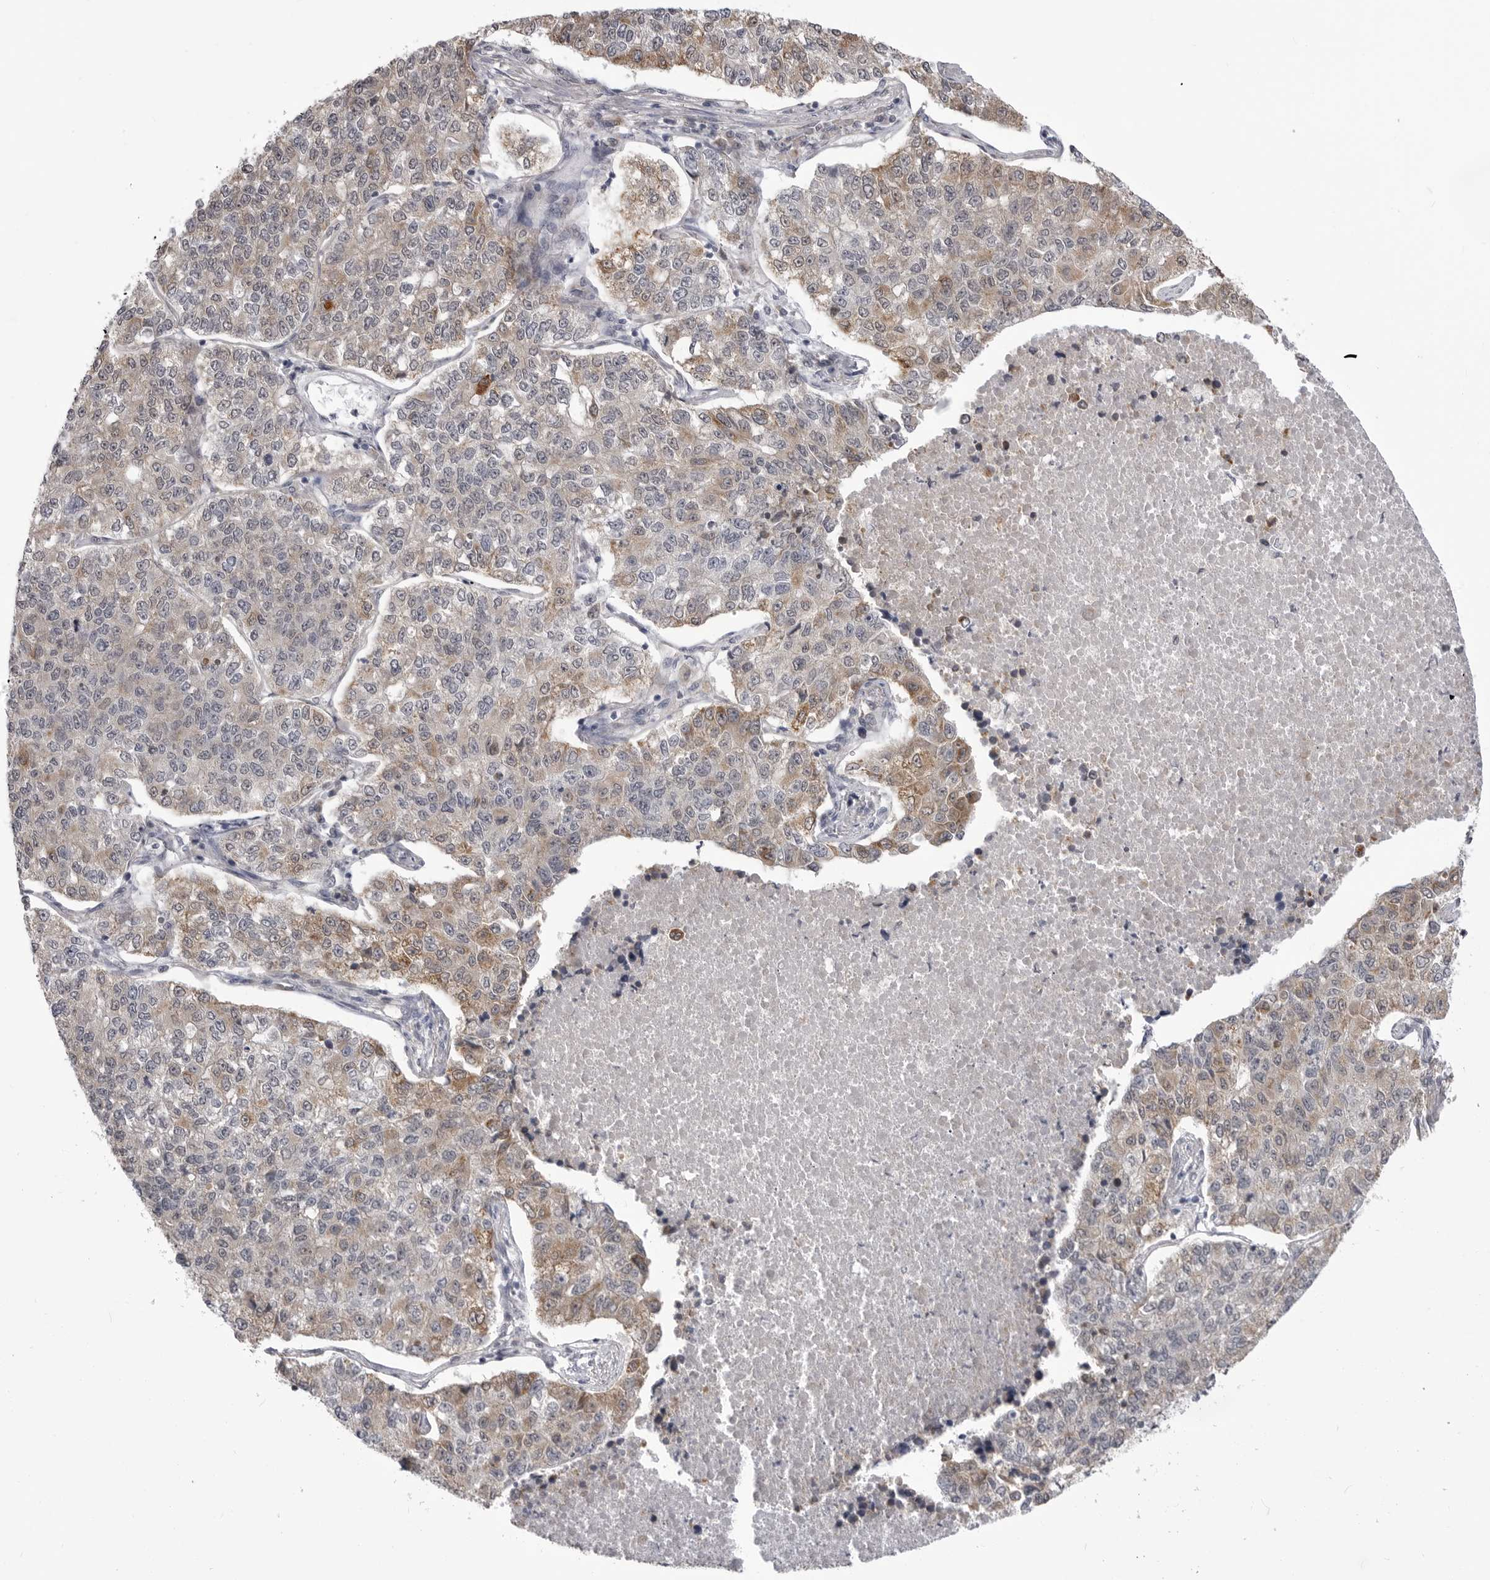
{"staining": {"intensity": "moderate", "quantity": "<25%", "location": "cytoplasmic/membranous"}, "tissue": "lung cancer", "cell_type": "Tumor cells", "image_type": "cancer", "snomed": [{"axis": "morphology", "description": "Adenocarcinoma, NOS"}, {"axis": "topography", "description": "Lung"}], "caption": "Protein expression by IHC exhibits moderate cytoplasmic/membranous staining in about <25% of tumor cells in lung cancer.", "gene": "FH", "patient": {"sex": "male", "age": 49}}